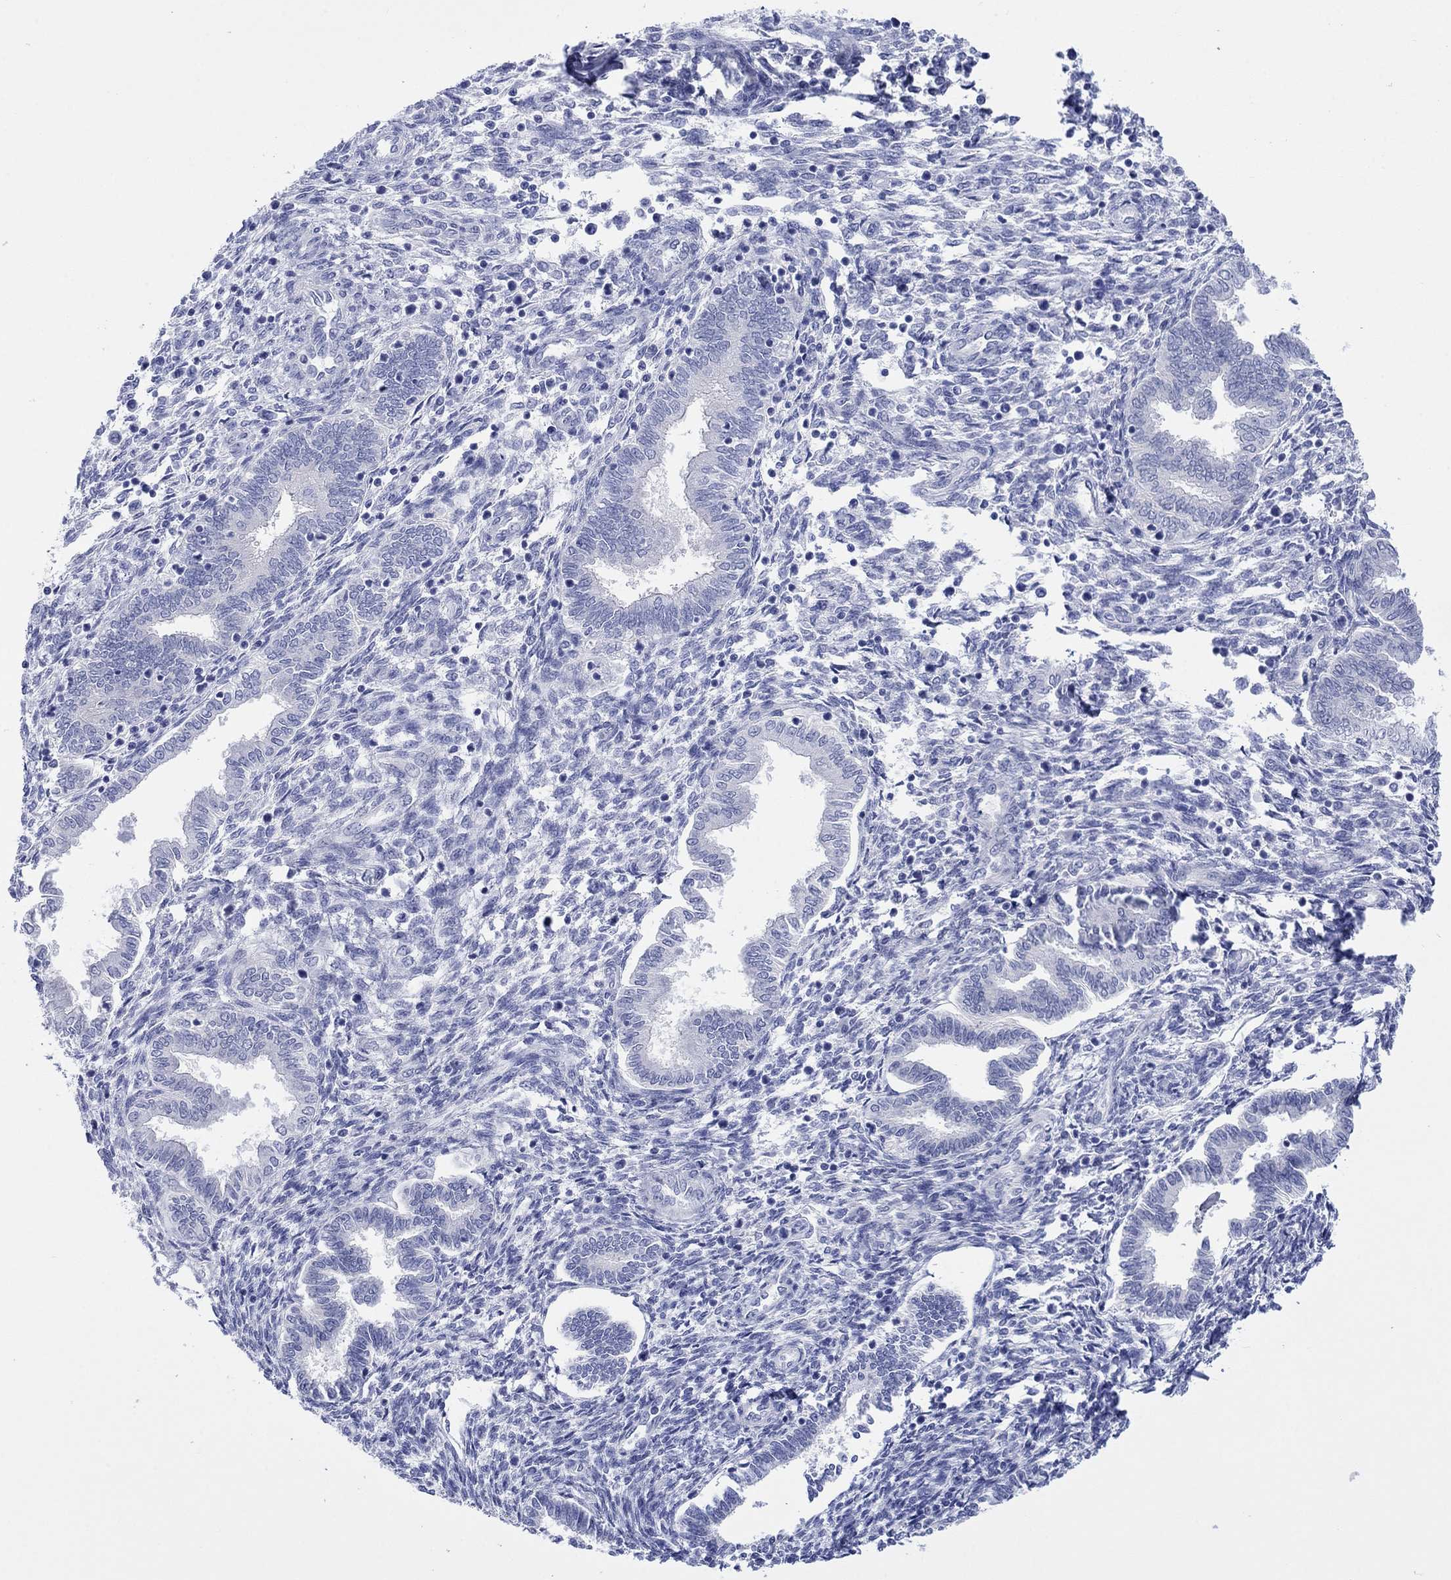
{"staining": {"intensity": "negative", "quantity": "none", "location": "none"}, "tissue": "endometrium", "cell_type": "Cells in endometrial stroma", "image_type": "normal", "snomed": [{"axis": "morphology", "description": "Normal tissue, NOS"}, {"axis": "topography", "description": "Endometrium"}], "caption": "The photomicrograph demonstrates no significant staining in cells in endometrial stroma of endometrium.", "gene": "MLANA", "patient": {"sex": "female", "age": 42}}